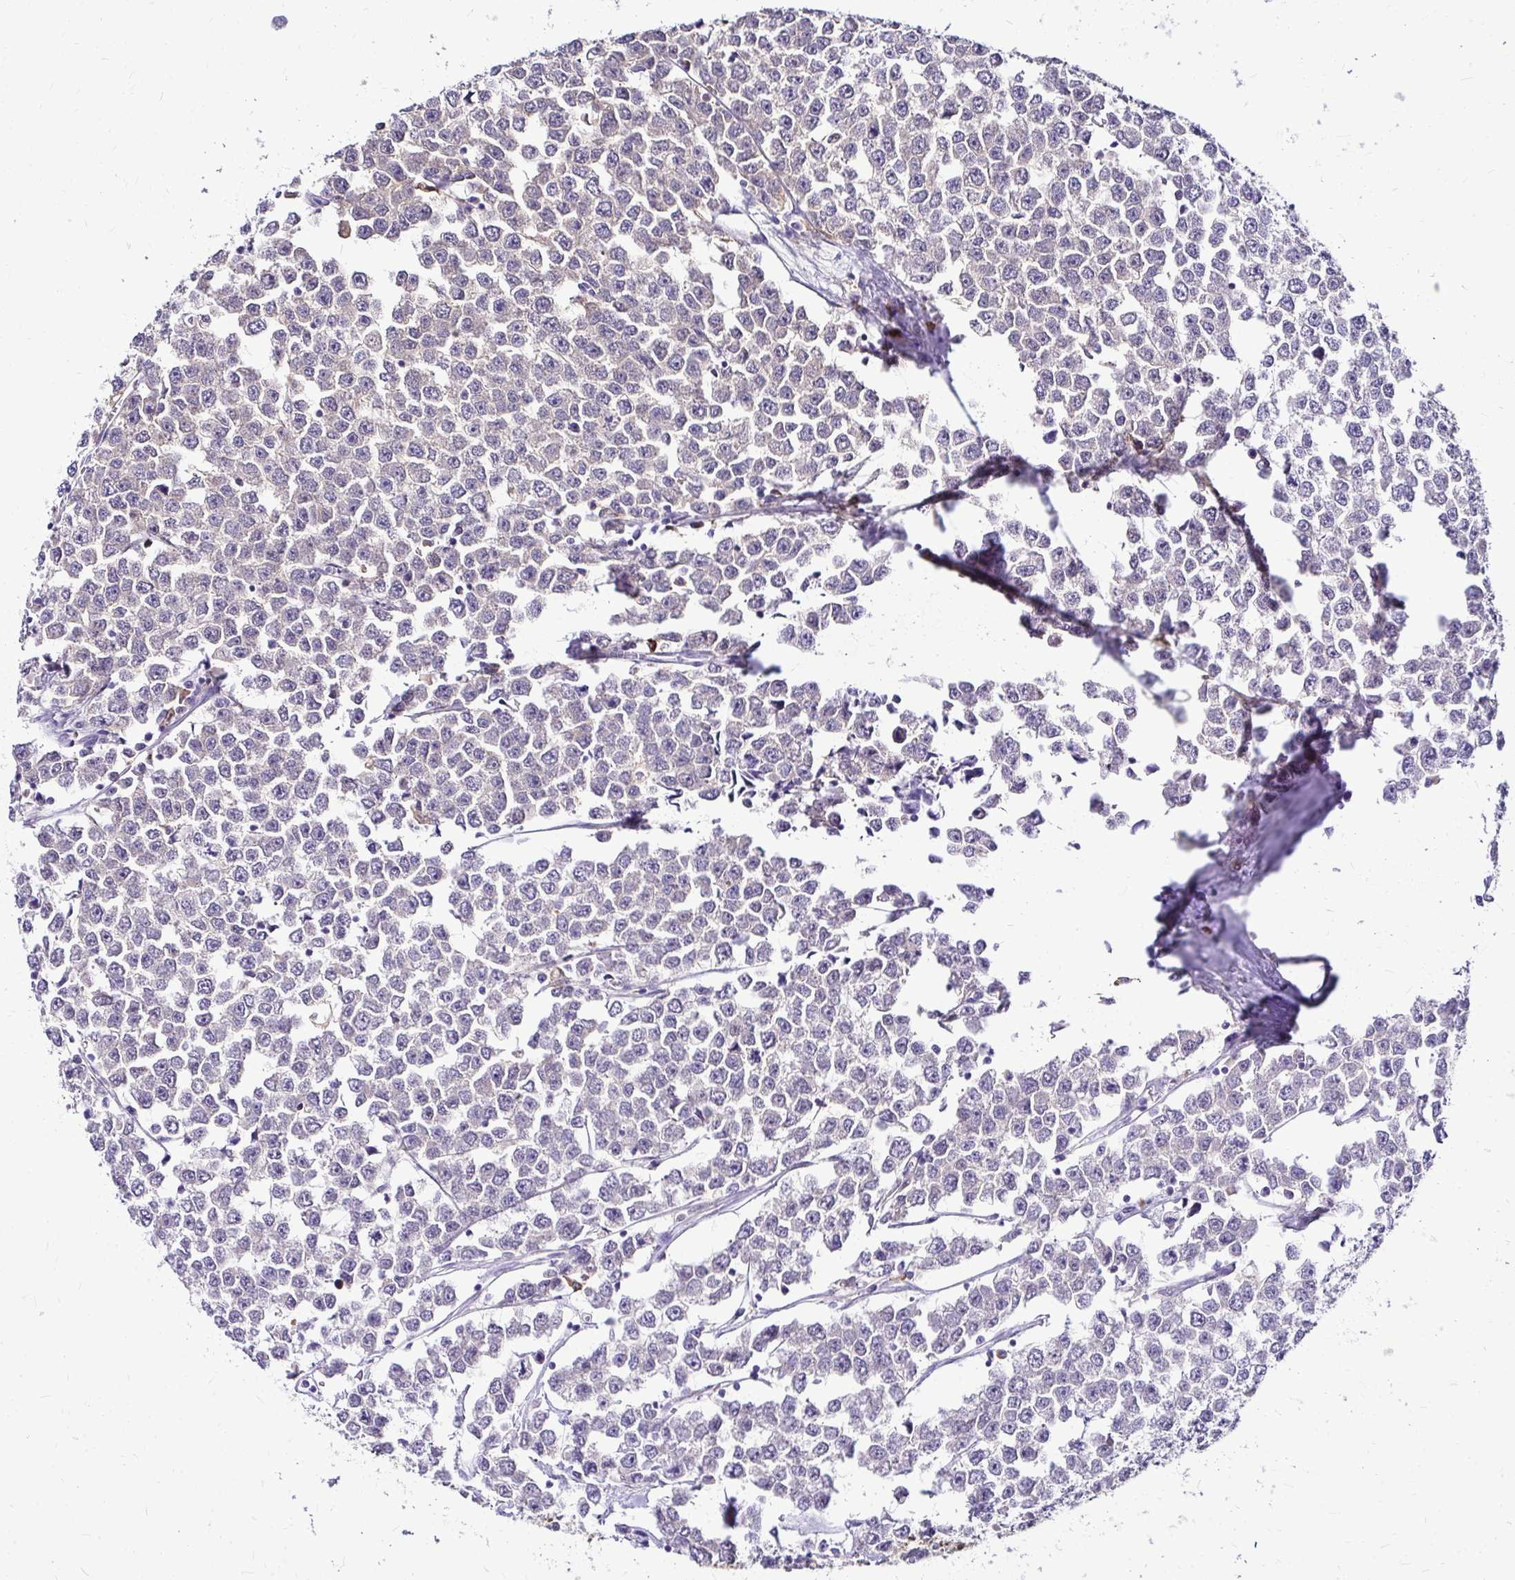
{"staining": {"intensity": "moderate", "quantity": "25%-75%", "location": "cytoplasmic/membranous,nuclear"}, "tissue": "testis cancer", "cell_type": "Tumor cells", "image_type": "cancer", "snomed": [{"axis": "morphology", "description": "Seminoma, NOS"}, {"axis": "morphology", "description": "Carcinoma, Embryonal, NOS"}, {"axis": "topography", "description": "Testis"}], "caption": "The image reveals a brown stain indicating the presence of a protein in the cytoplasmic/membranous and nuclear of tumor cells in testis embryonal carcinoma. The staining was performed using DAB (3,3'-diaminobenzidine), with brown indicating positive protein expression. Nuclei are stained blue with hematoxylin.", "gene": "IDH1", "patient": {"sex": "male", "age": 52}}